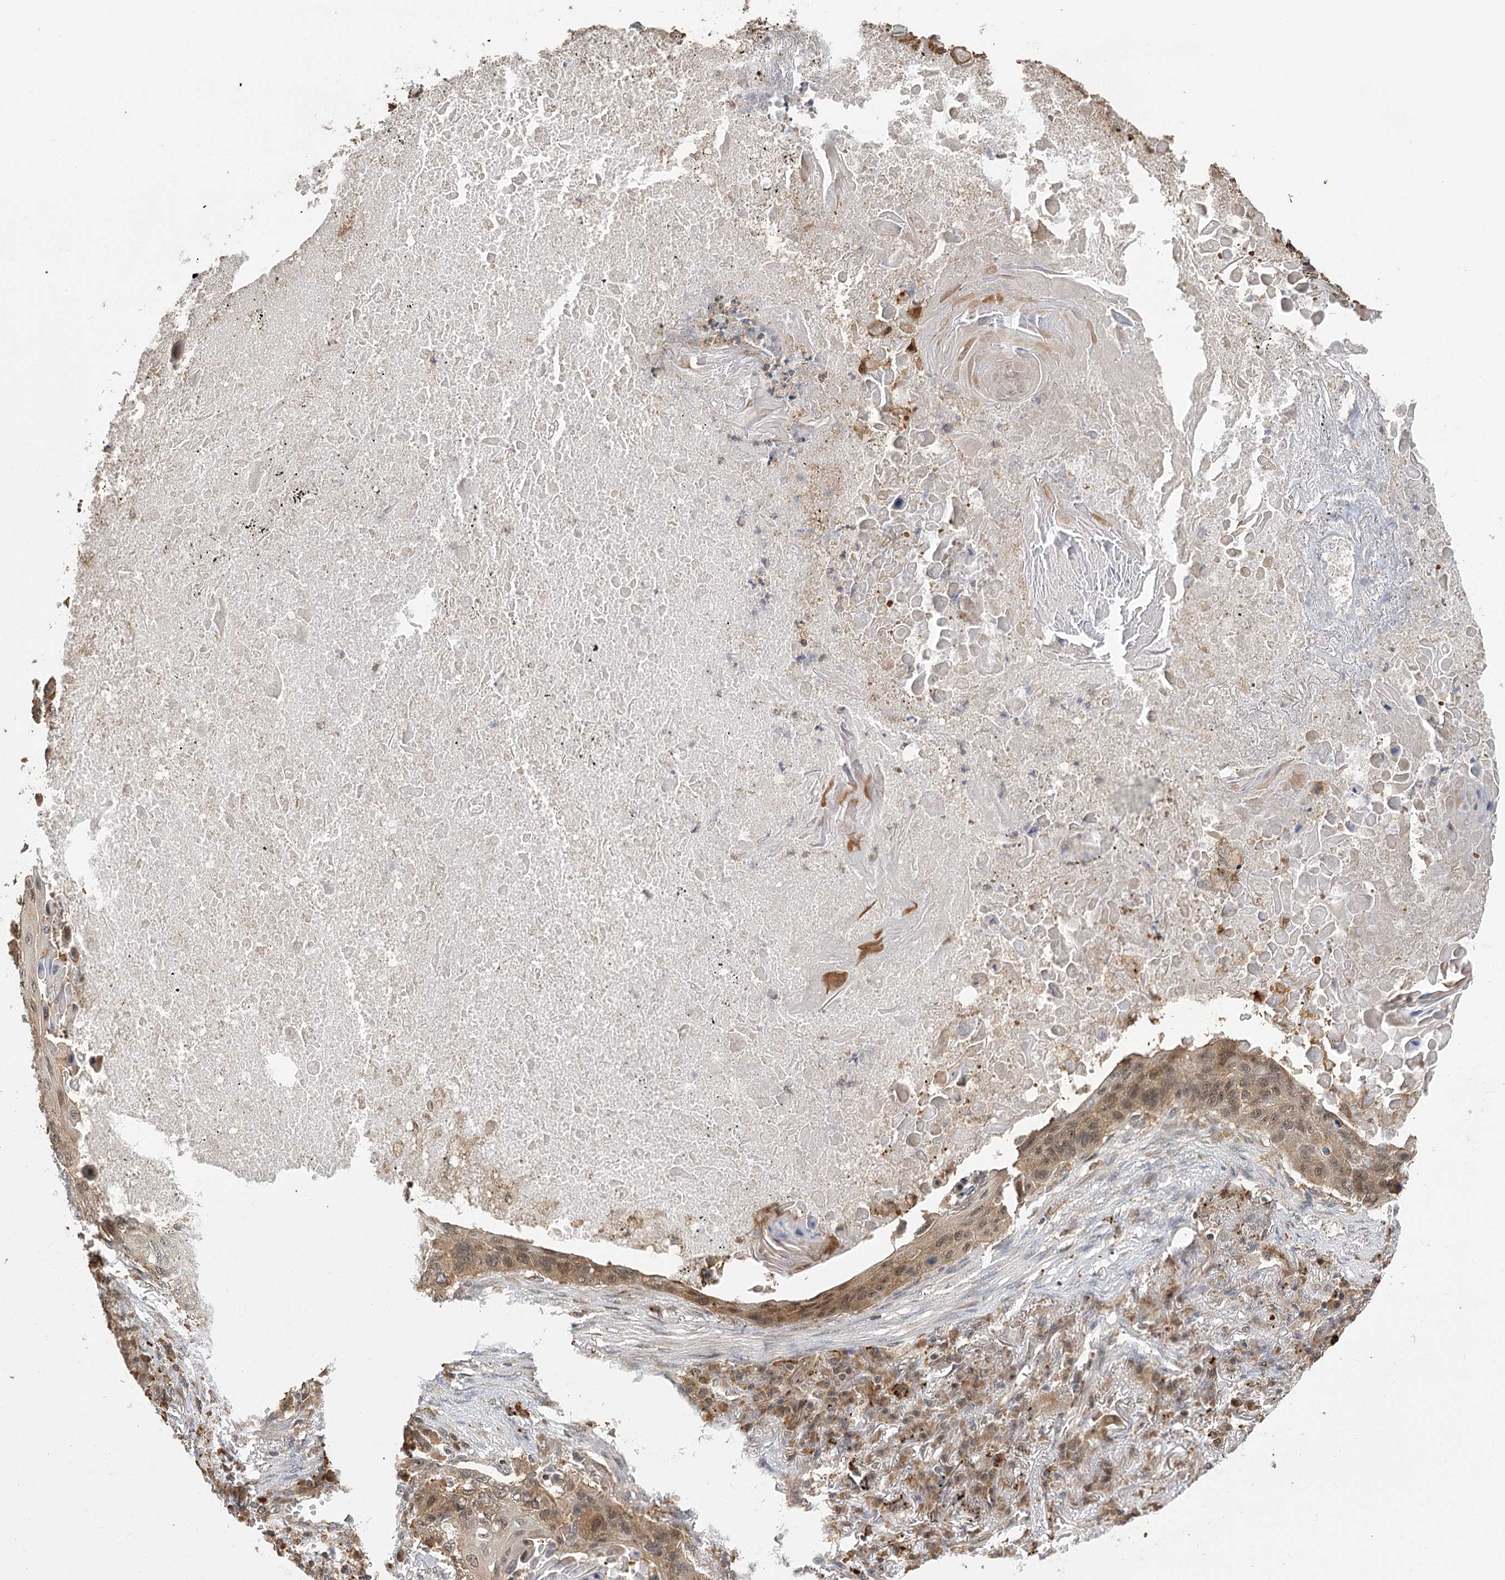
{"staining": {"intensity": "weak", "quantity": ">75%", "location": "cytoplasmic/membranous"}, "tissue": "lung cancer", "cell_type": "Tumor cells", "image_type": "cancer", "snomed": [{"axis": "morphology", "description": "Squamous cell carcinoma, NOS"}, {"axis": "topography", "description": "Lung"}], "caption": "Lung squamous cell carcinoma was stained to show a protein in brown. There is low levels of weak cytoplasmic/membranous positivity in about >75% of tumor cells.", "gene": "SERGEF", "patient": {"sex": "female", "age": 63}}